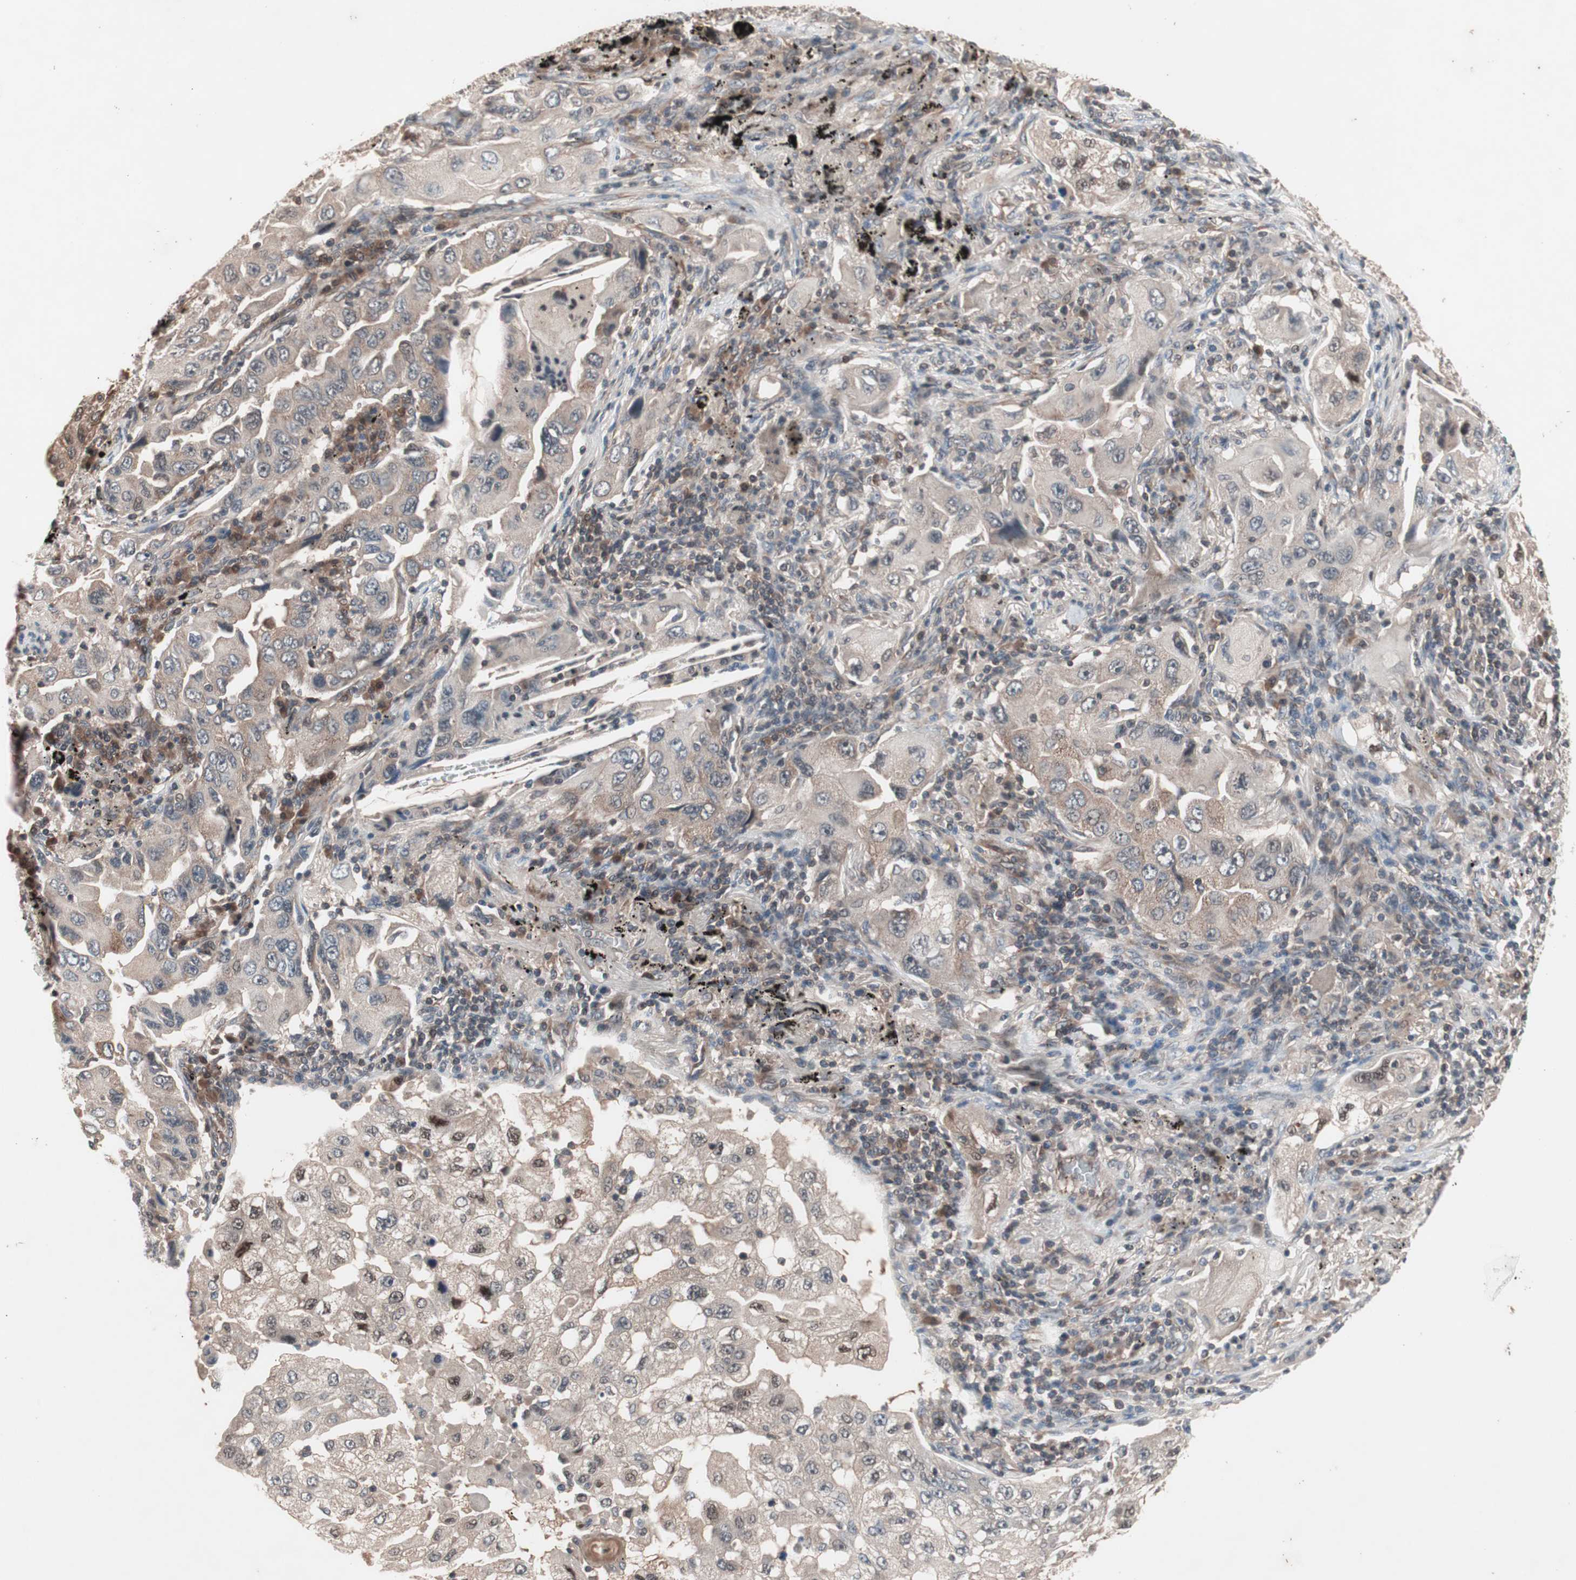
{"staining": {"intensity": "weak", "quantity": "<25%", "location": "cytoplasmic/membranous"}, "tissue": "lung cancer", "cell_type": "Tumor cells", "image_type": "cancer", "snomed": [{"axis": "morphology", "description": "Adenocarcinoma, NOS"}, {"axis": "topography", "description": "Lung"}], "caption": "The photomicrograph reveals no significant staining in tumor cells of lung cancer (adenocarcinoma).", "gene": "IRS1", "patient": {"sex": "female", "age": 65}}